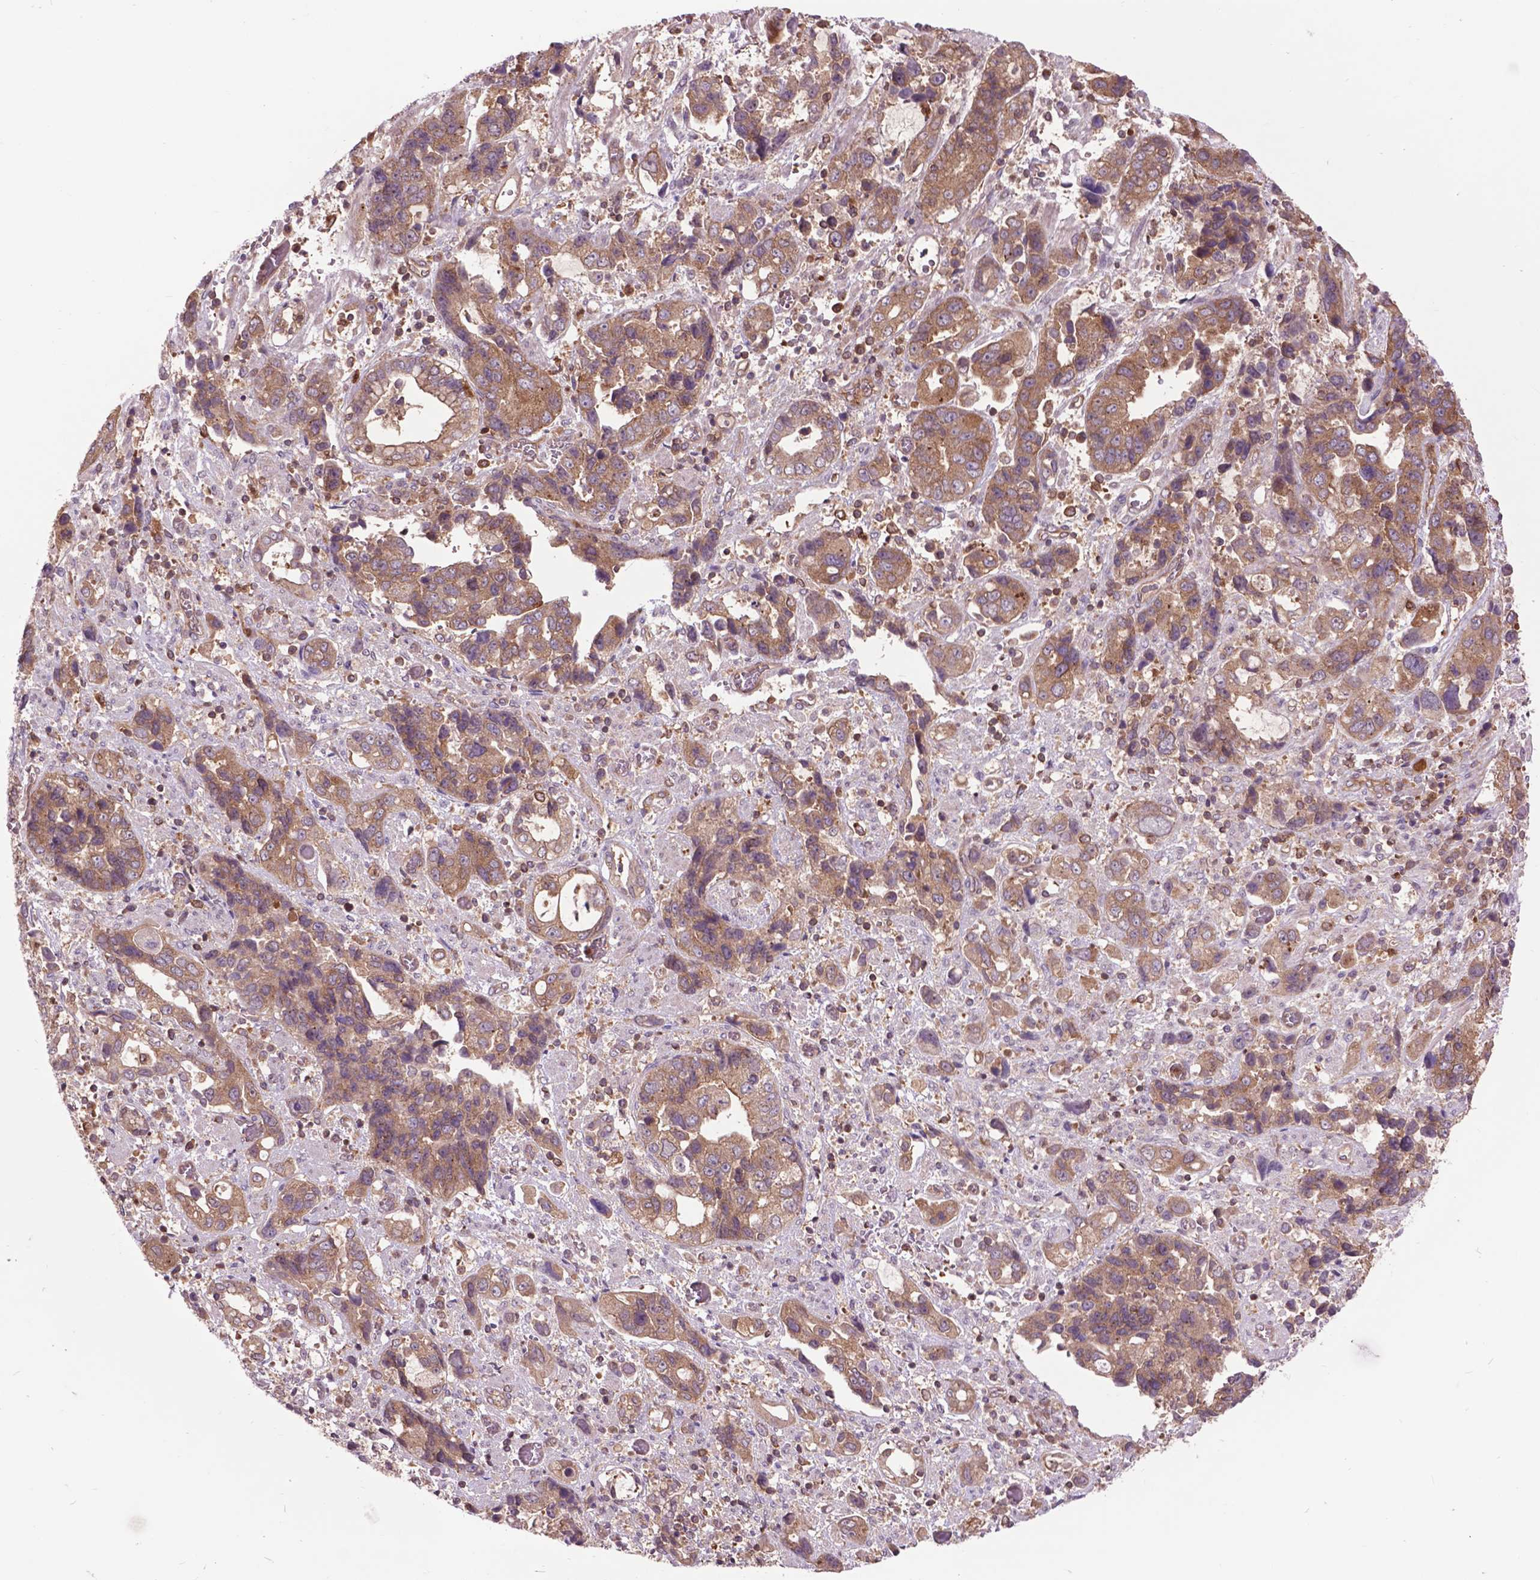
{"staining": {"intensity": "moderate", "quantity": ">75%", "location": "cytoplasmic/membranous"}, "tissue": "stomach cancer", "cell_type": "Tumor cells", "image_type": "cancer", "snomed": [{"axis": "morphology", "description": "Adenocarcinoma, NOS"}, {"axis": "topography", "description": "Stomach, upper"}], "caption": "An immunohistochemistry (IHC) photomicrograph of neoplastic tissue is shown. Protein staining in brown shows moderate cytoplasmic/membranous positivity in stomach cancer (adenocarcinoma) within tumor cells.", "gene": "ARAF", "patient": {"sex": "female", "age": 81}}